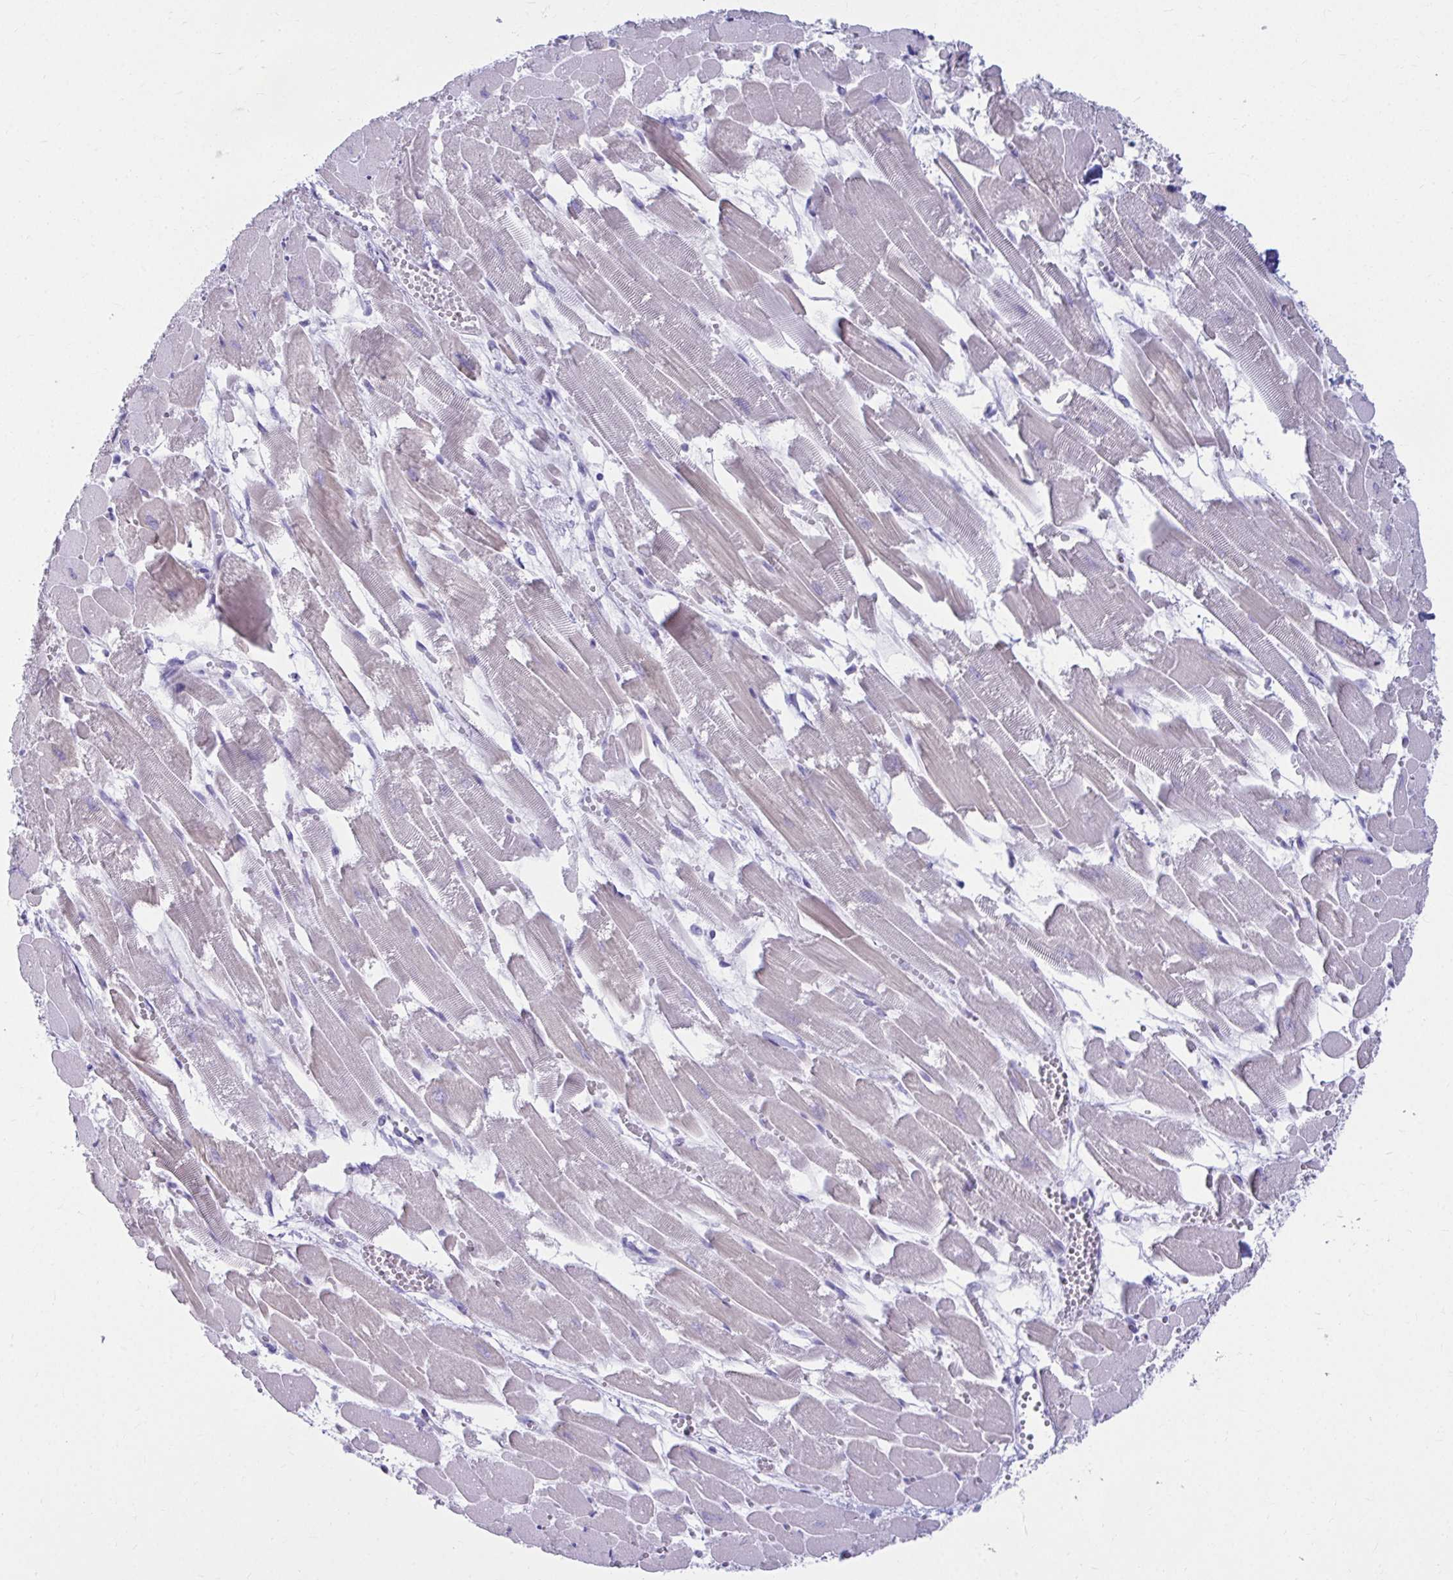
{"staining": {"intensity": "weak", "quantity": "<25%", "location": "cytoplasmic/membranous"}, "tissue": "heart muscle", "cell_type": "Cardiomyocytes", "image_type": "normal", "snomed": [{"axis": "morphology", "description": "Normal tissue, NOS"}, {"axis": "topography", "description": "Heart"}], "caption": "The micrograph demonstrates no significant staining in cardiomyocytes of heart muscle.", "gene": "ATP4B", "patient": {"sex": "female", "age": 52}}